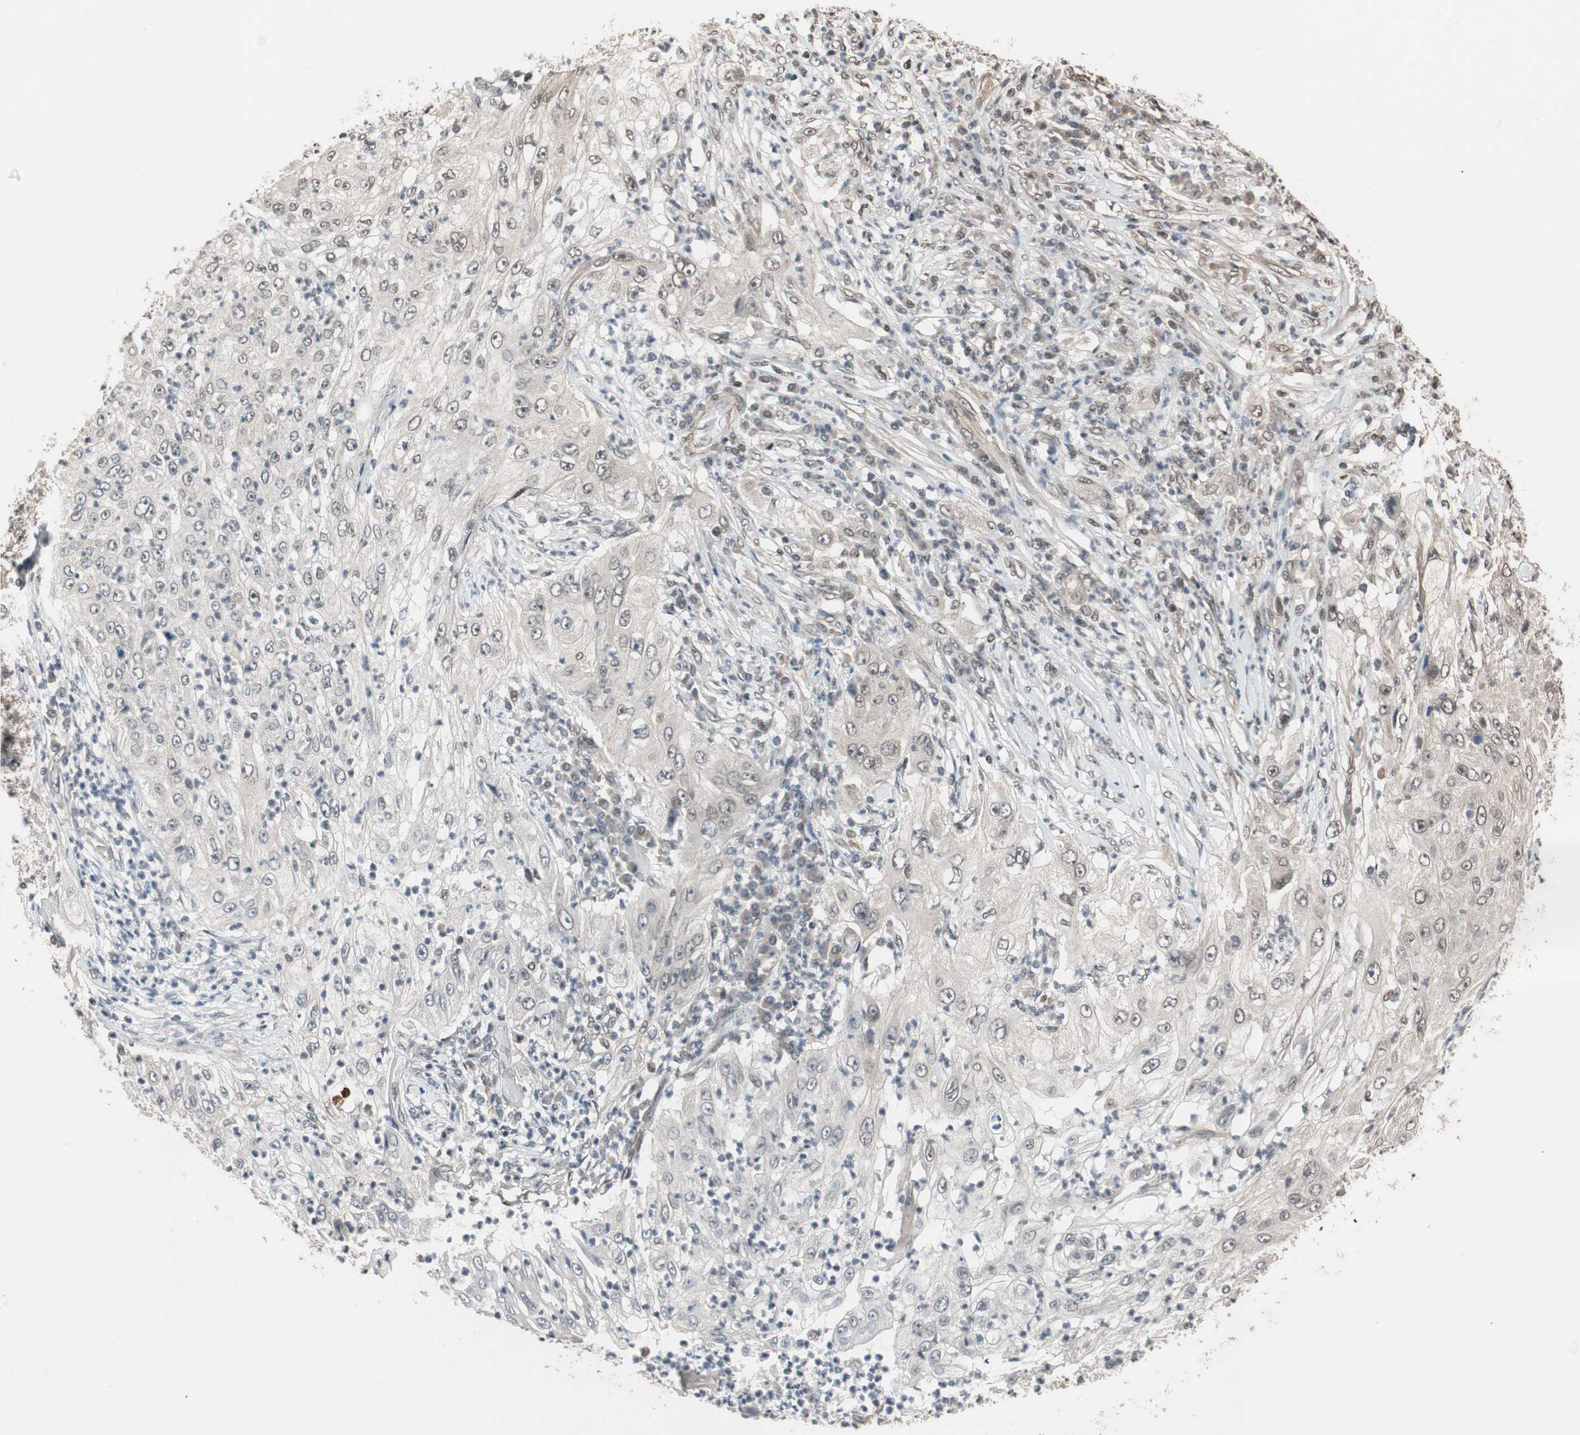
{"staining": {"intensity": "weak", "quantity": "<25%", "location": "nuclear"}, "tissue": "lung cancer", "cell_type": "Tumor cells", "image_type": "cancer", "snomed": [{"axis": "morphology", "description": "Inflammation, NOS"}, {"axis": "morphology", "description": "Squamous cell carcinoma, NOS"}, {"axis": "topography", "description": "Lymph node"}, {"axis": "topography", "description": "Soft tissue"}, {"axis": "topography", "description": "Lung"}], "caption": "Immunohistochemistry micrograph of lung squamous cell carcinoma stained for a protein (brown), which reveals no positivity in tumor cells. (Brightfield microscopy of DAB IHC at high magnification).", "gene": "DRAP1", "patient": {"sex": "male", "age": 66}}